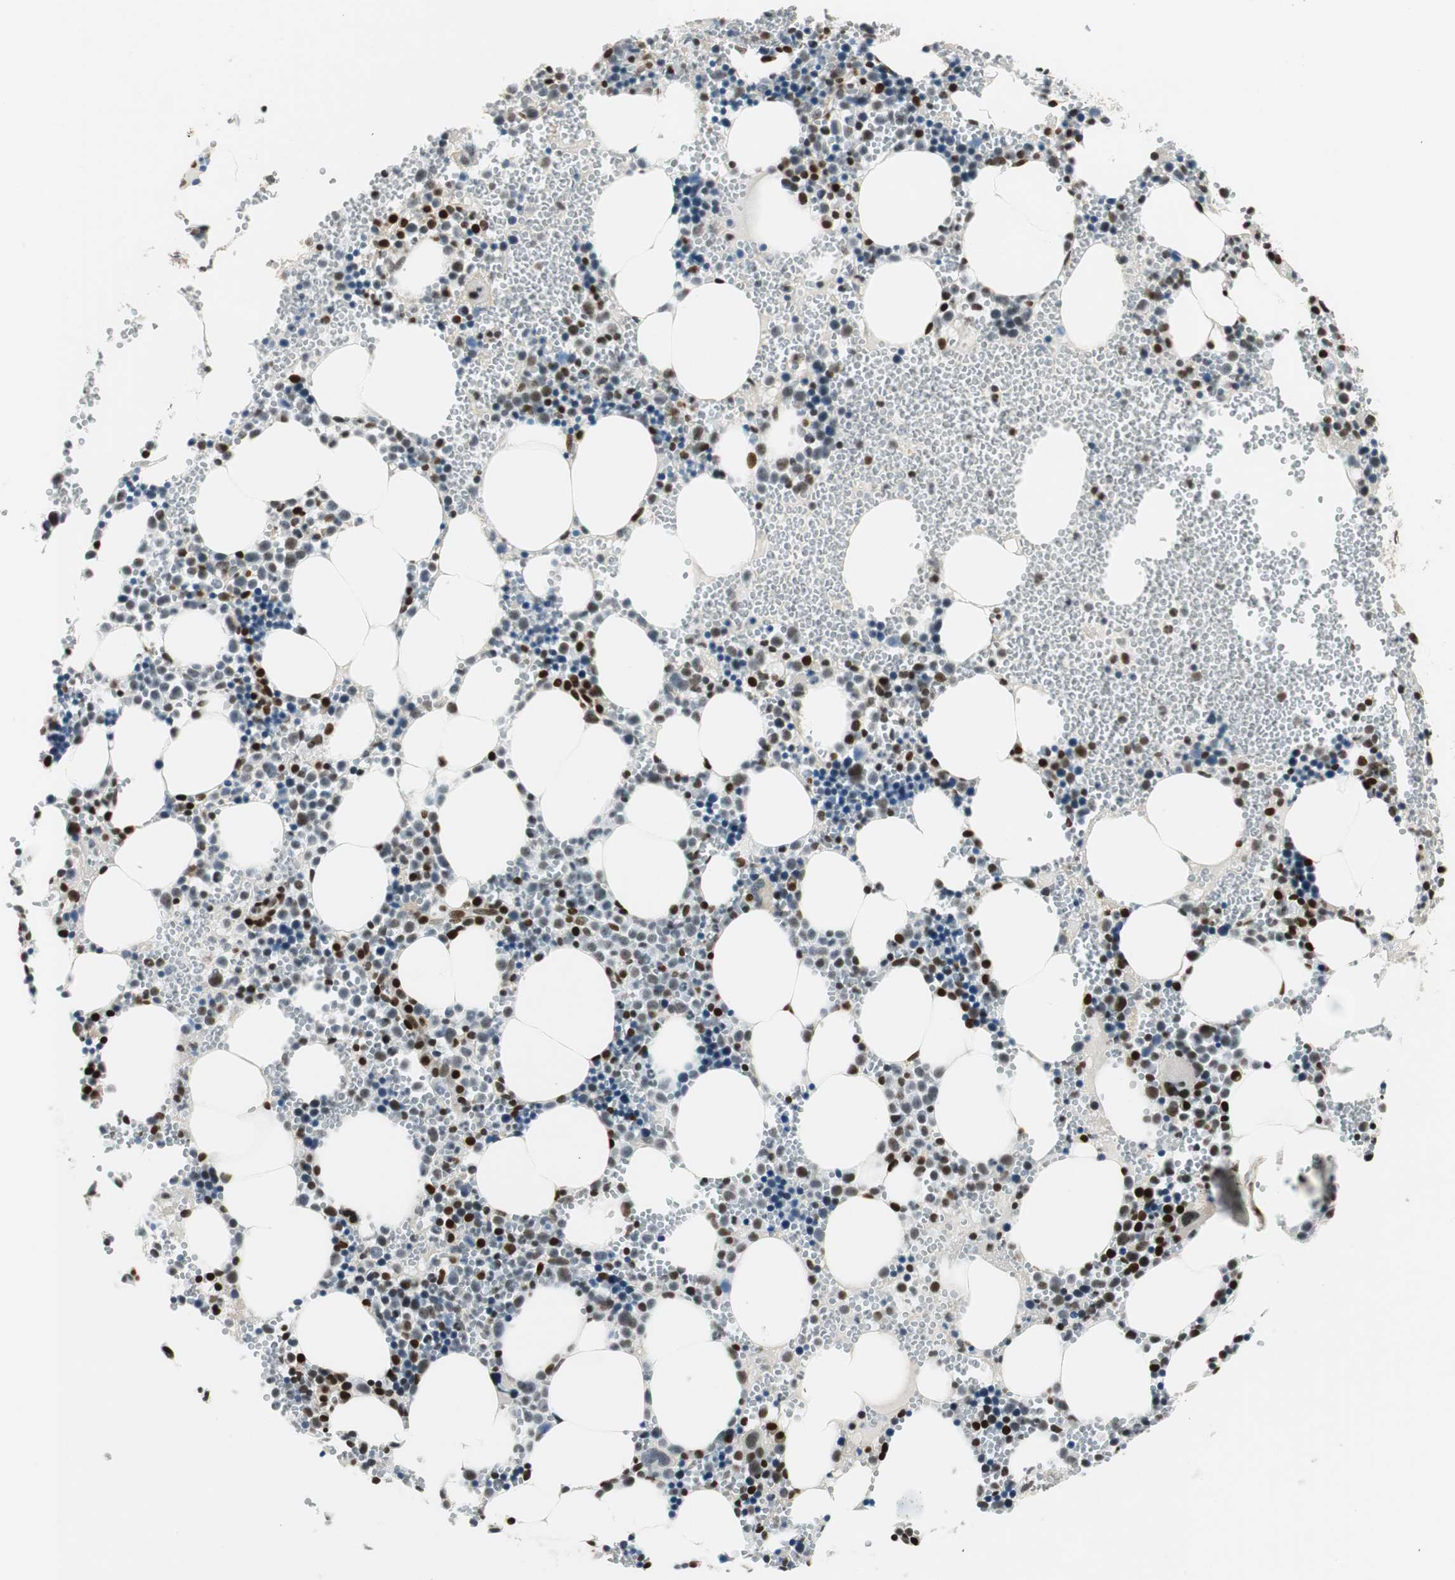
{"staining": {"intensity": "strong", "quantity": "25%-75%", "location": "nuclear"}, "tissue": "bone marrow", "cell_type": "Hematopoietic cells", "image_type": "normal", "snomed": [{"axis": "morphology", "description": "Normal tissue, NOS"}, {"axis": "morphology", "description": "Inflammation, NOS"}, {"axis": "topography", "description": "Bone marrow"}], "caption": "The histopathology image shows a brown stain indicating the presence of a protein in the nuclear of hematopoietic cells in bone marrow. (DAB (3,3'-diaminobenzidine) IHC with brightfield microscopy, high magnification).", "gene": "RING1", "patient": {"sex": "male", "age": 42}}